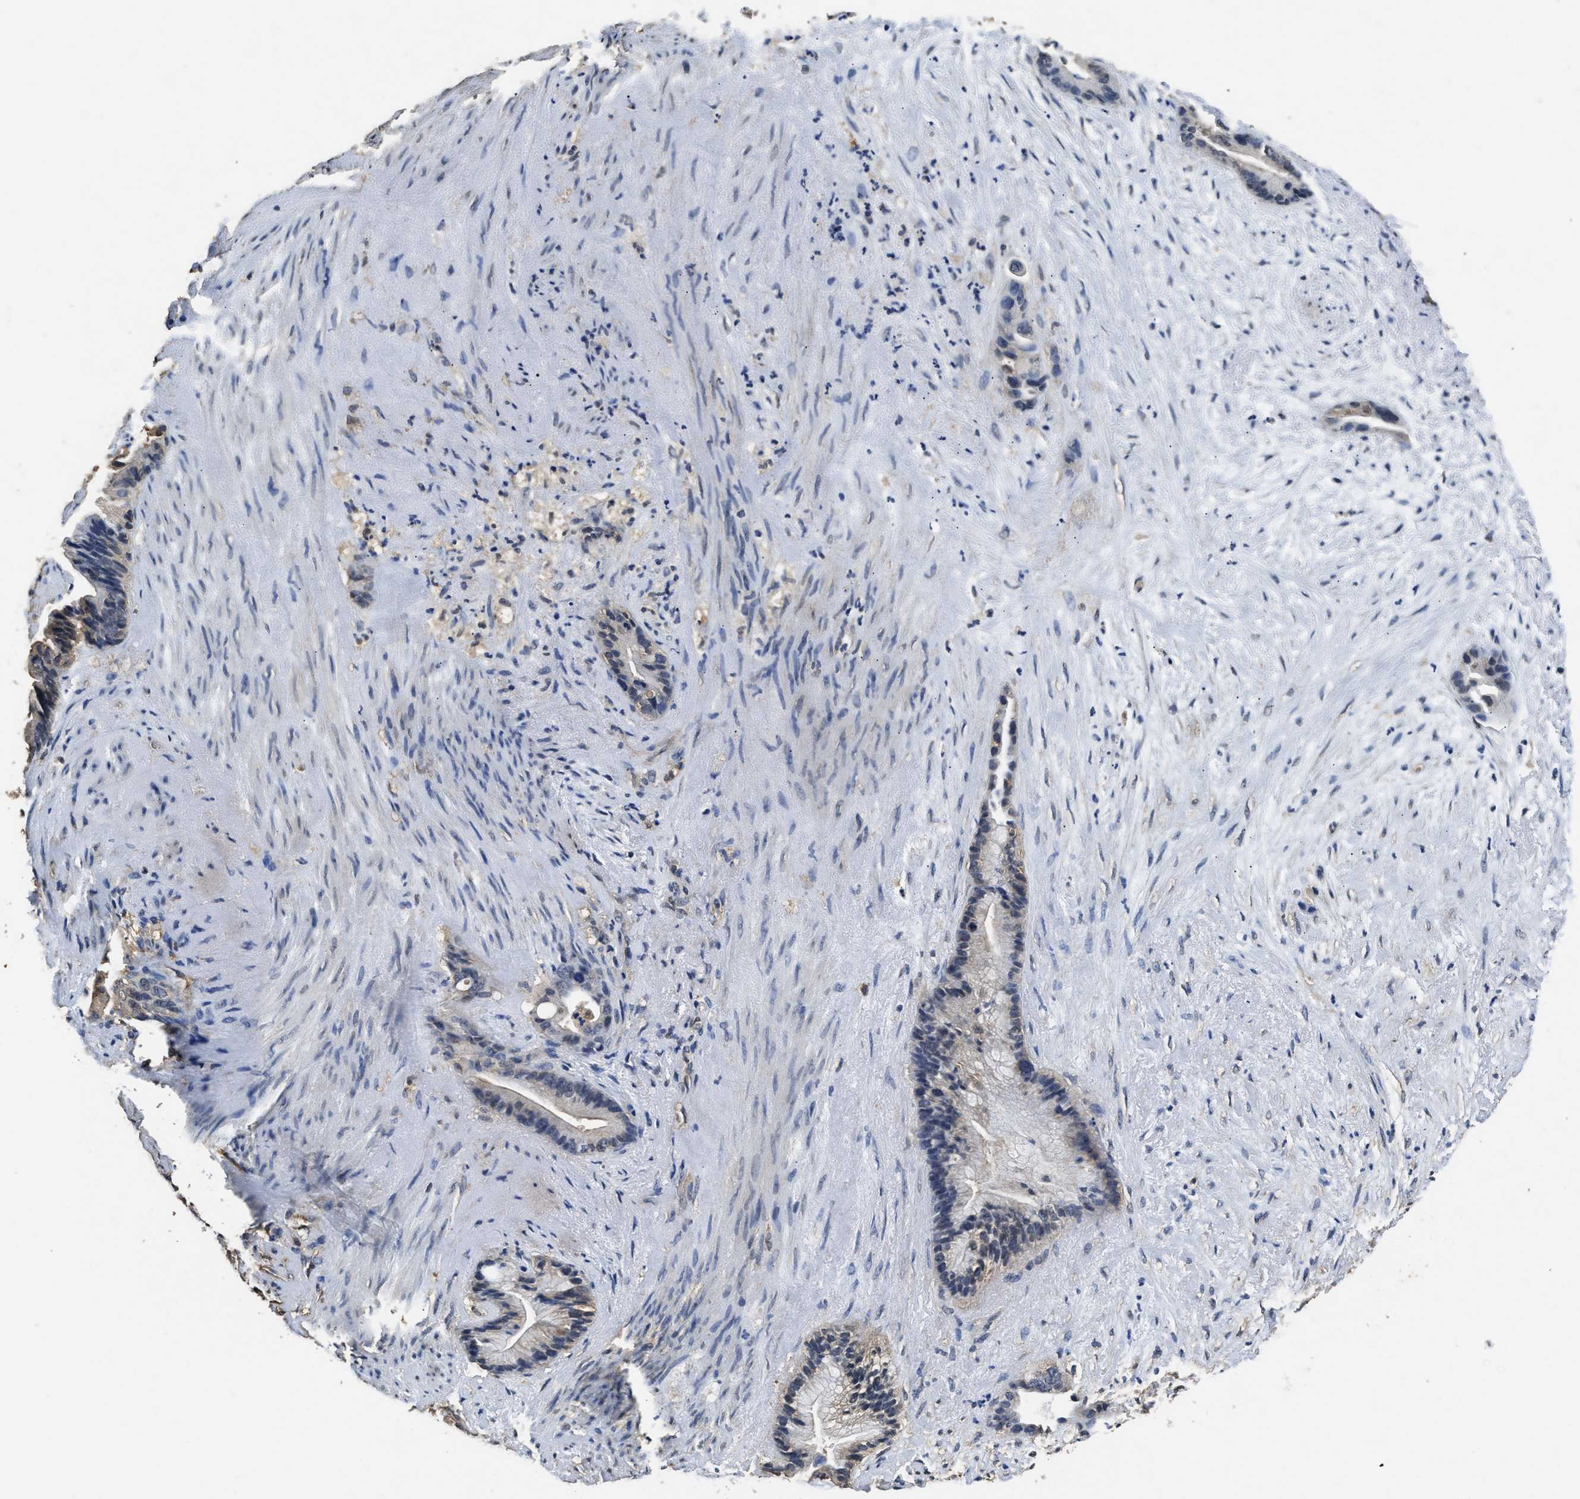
{"staining": {"intensity": "negative", "quantity": "none", "location": "none"}, "tissue": "liver cancer", "cell_type": "Tumor cells", "image_type": "cancer", "snomed": [{"axis": "morphology", "description": "Cholangiocarcinoma"}, {"axis": "topography", "description": "Liver"}], "caption": "A histopathology image of liver cancer stained for a protein shows no brown staining in tumor cells.", "gene": "YWHAE", "patient": {"sex": "female", "age": 55}}